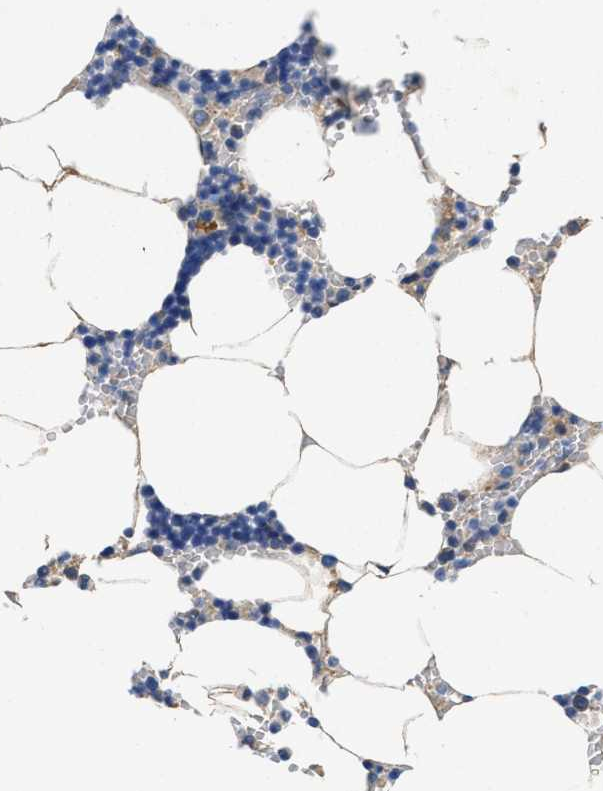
{"staining": {"intensity": "negative", "quantity": "none", "location": "none"}, "tissue": "bone marrow", "cell_type": "Hematopoietic cells", "image_type": "normal", "snomed": [{"axis": "morphology", "description": "Normal tissue, NOS"}, {"axis": "topography", "description": "Bone marrow"}], "caption": "Hematopoietic cells are negative for protein expression in normal human bone marrow. (Brightfield microscopy of DAB IHC at high magnification).", "gene": "PEG10", "patient": {"sex": "male", "age": 70}}